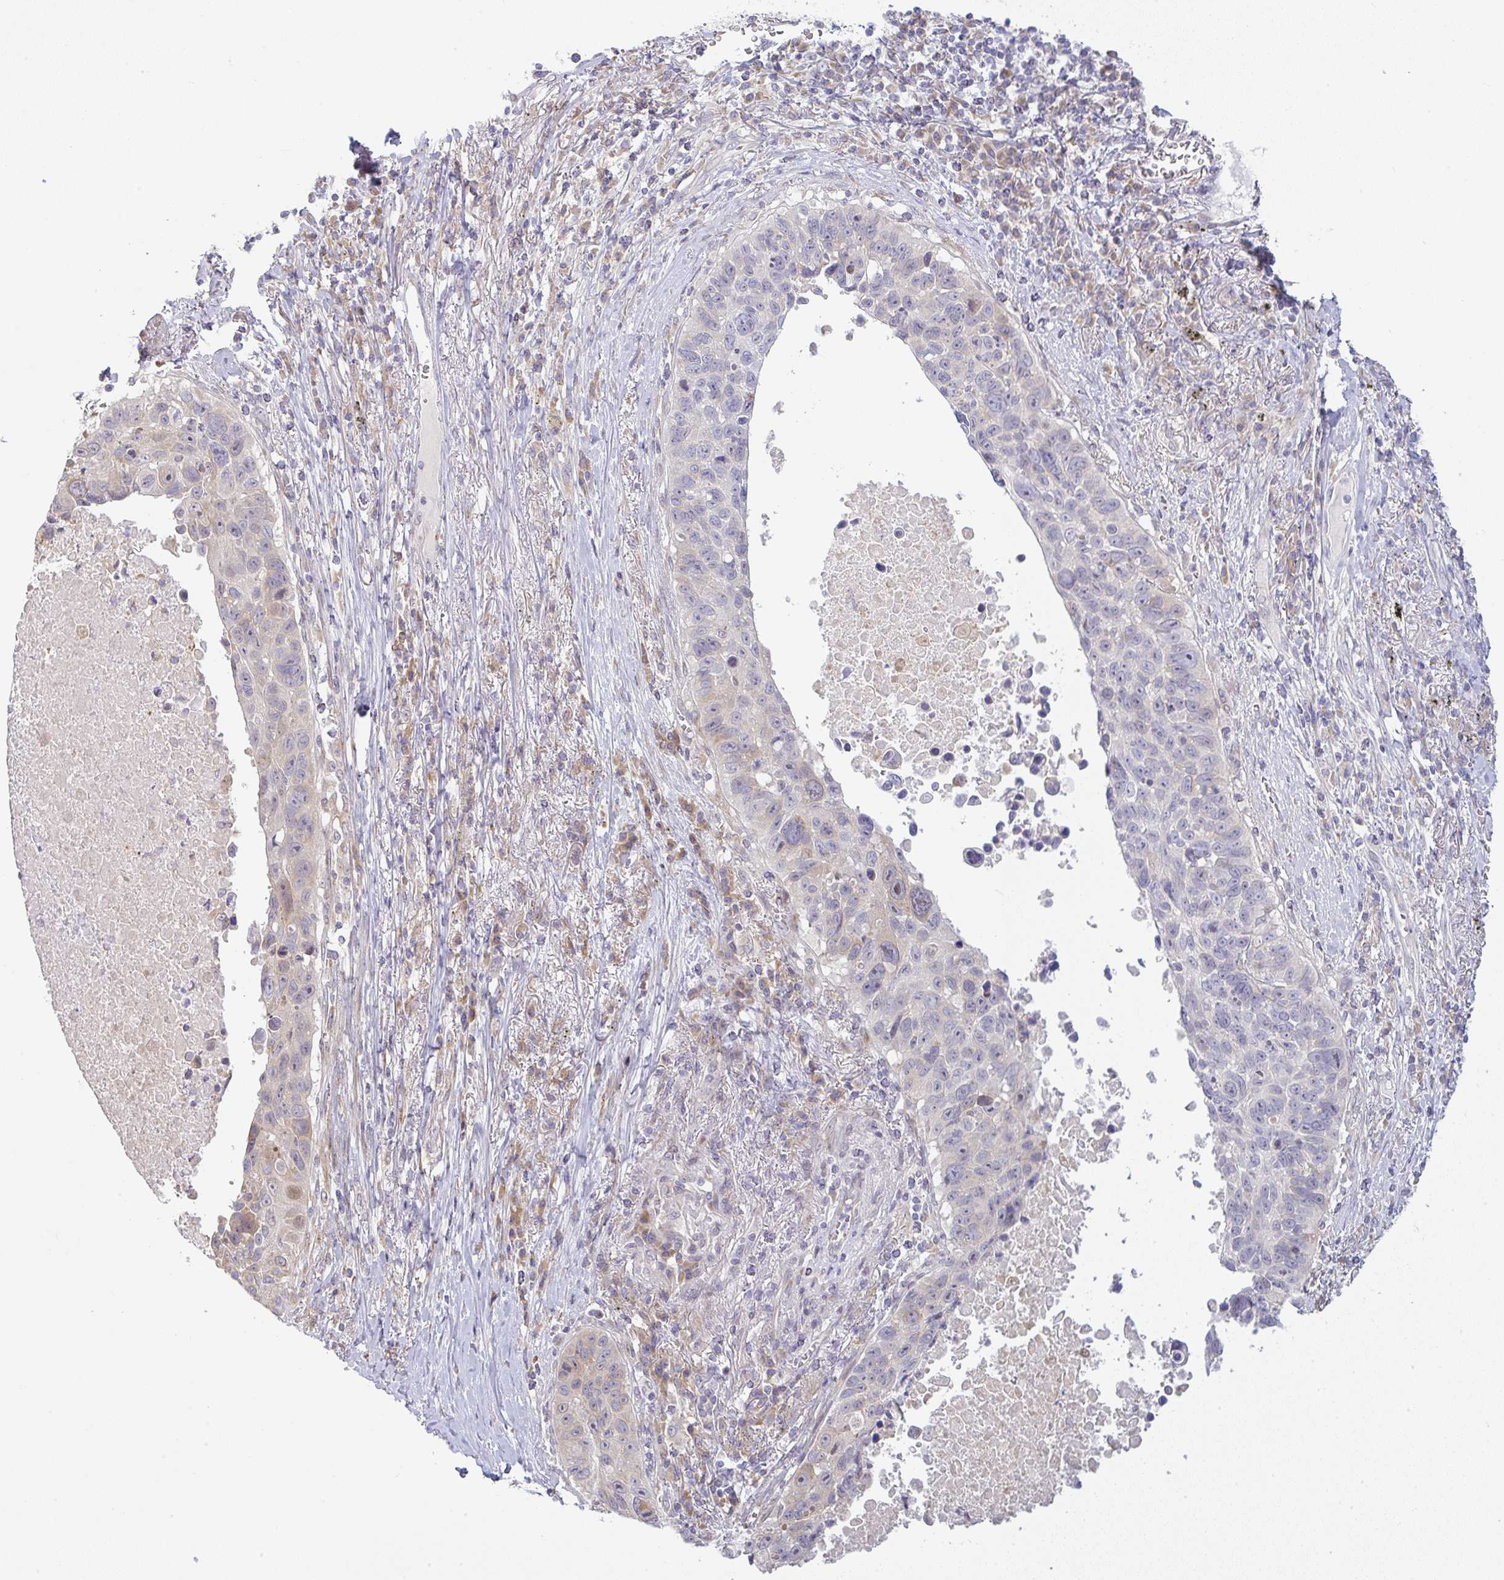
{"staining": {"intensity": "negative", "quantity": "none", "location": "none"}, "tissue": "lung cancer", "cell_type": "Tumor cells", "image_type": "cancer", "snomed": [{"axis": "morphology", "description": "Squamous cell carcinoma, NOS"}, {"axis": "topography", "description": "Lung"}], "caption": "Lung squamous cell carcinoma stained for a protein using IHC demonstrates no expression tumor cells.", "gene": "MOB1A", "patient": {"sex": "male", "age": 66}}